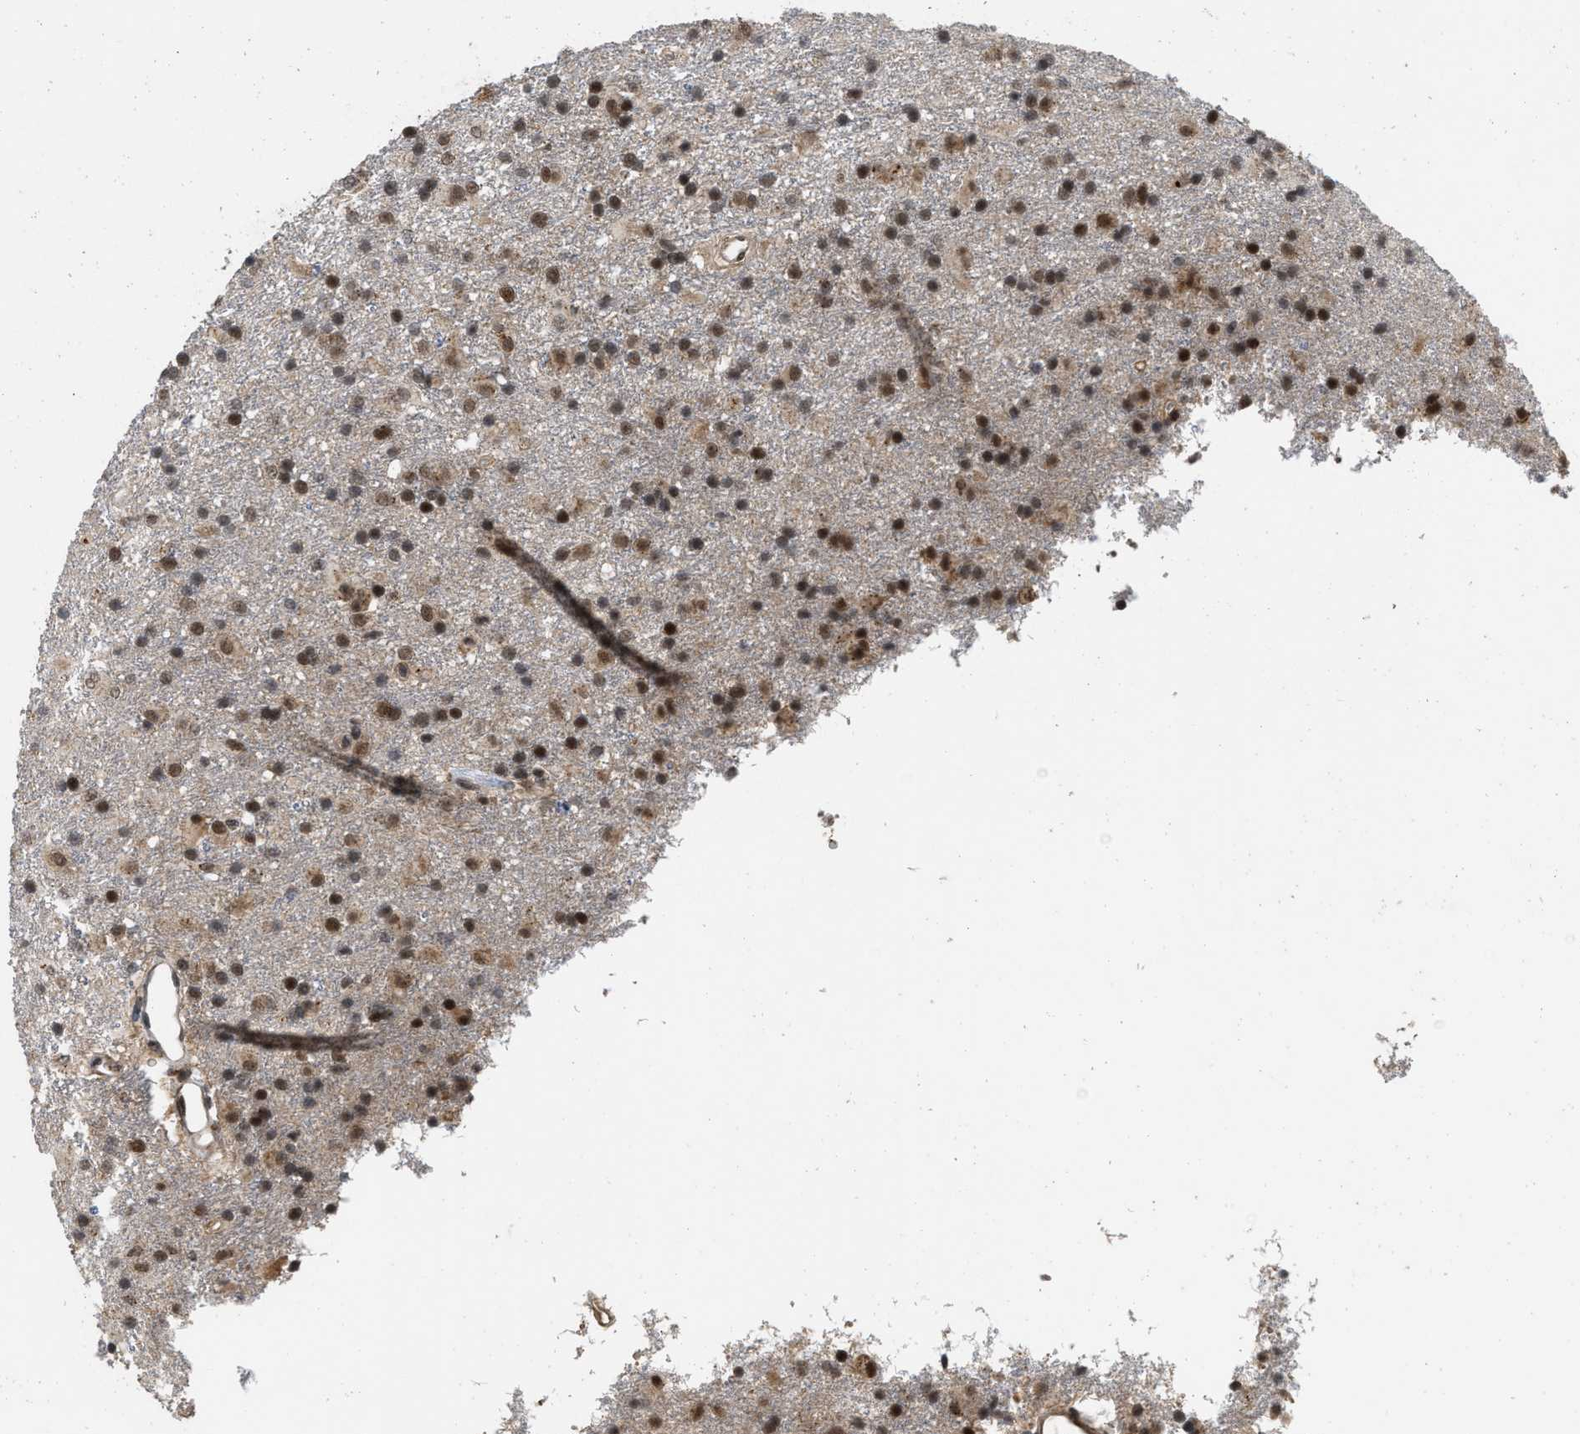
{"staining": {"intensity": "strong", "quantity": ">75%", "location": "nuclear"}, "tissue": "glioma", "cell_type": "Tumor cells", "image_type": "cancer", "snomed": [{"axis": "morphology", "description": "Glioma, malignant, Low grade"}, {"axis": "topography", "description": "Brain"}], "caption": "Malignant low-grade glioma stained for a protein (brown) reveals strong nuclear positive positivity in about >75% of tumor cells.", "gene": "ANKRD11", "patient": {"sex": "male", "age": 65}}